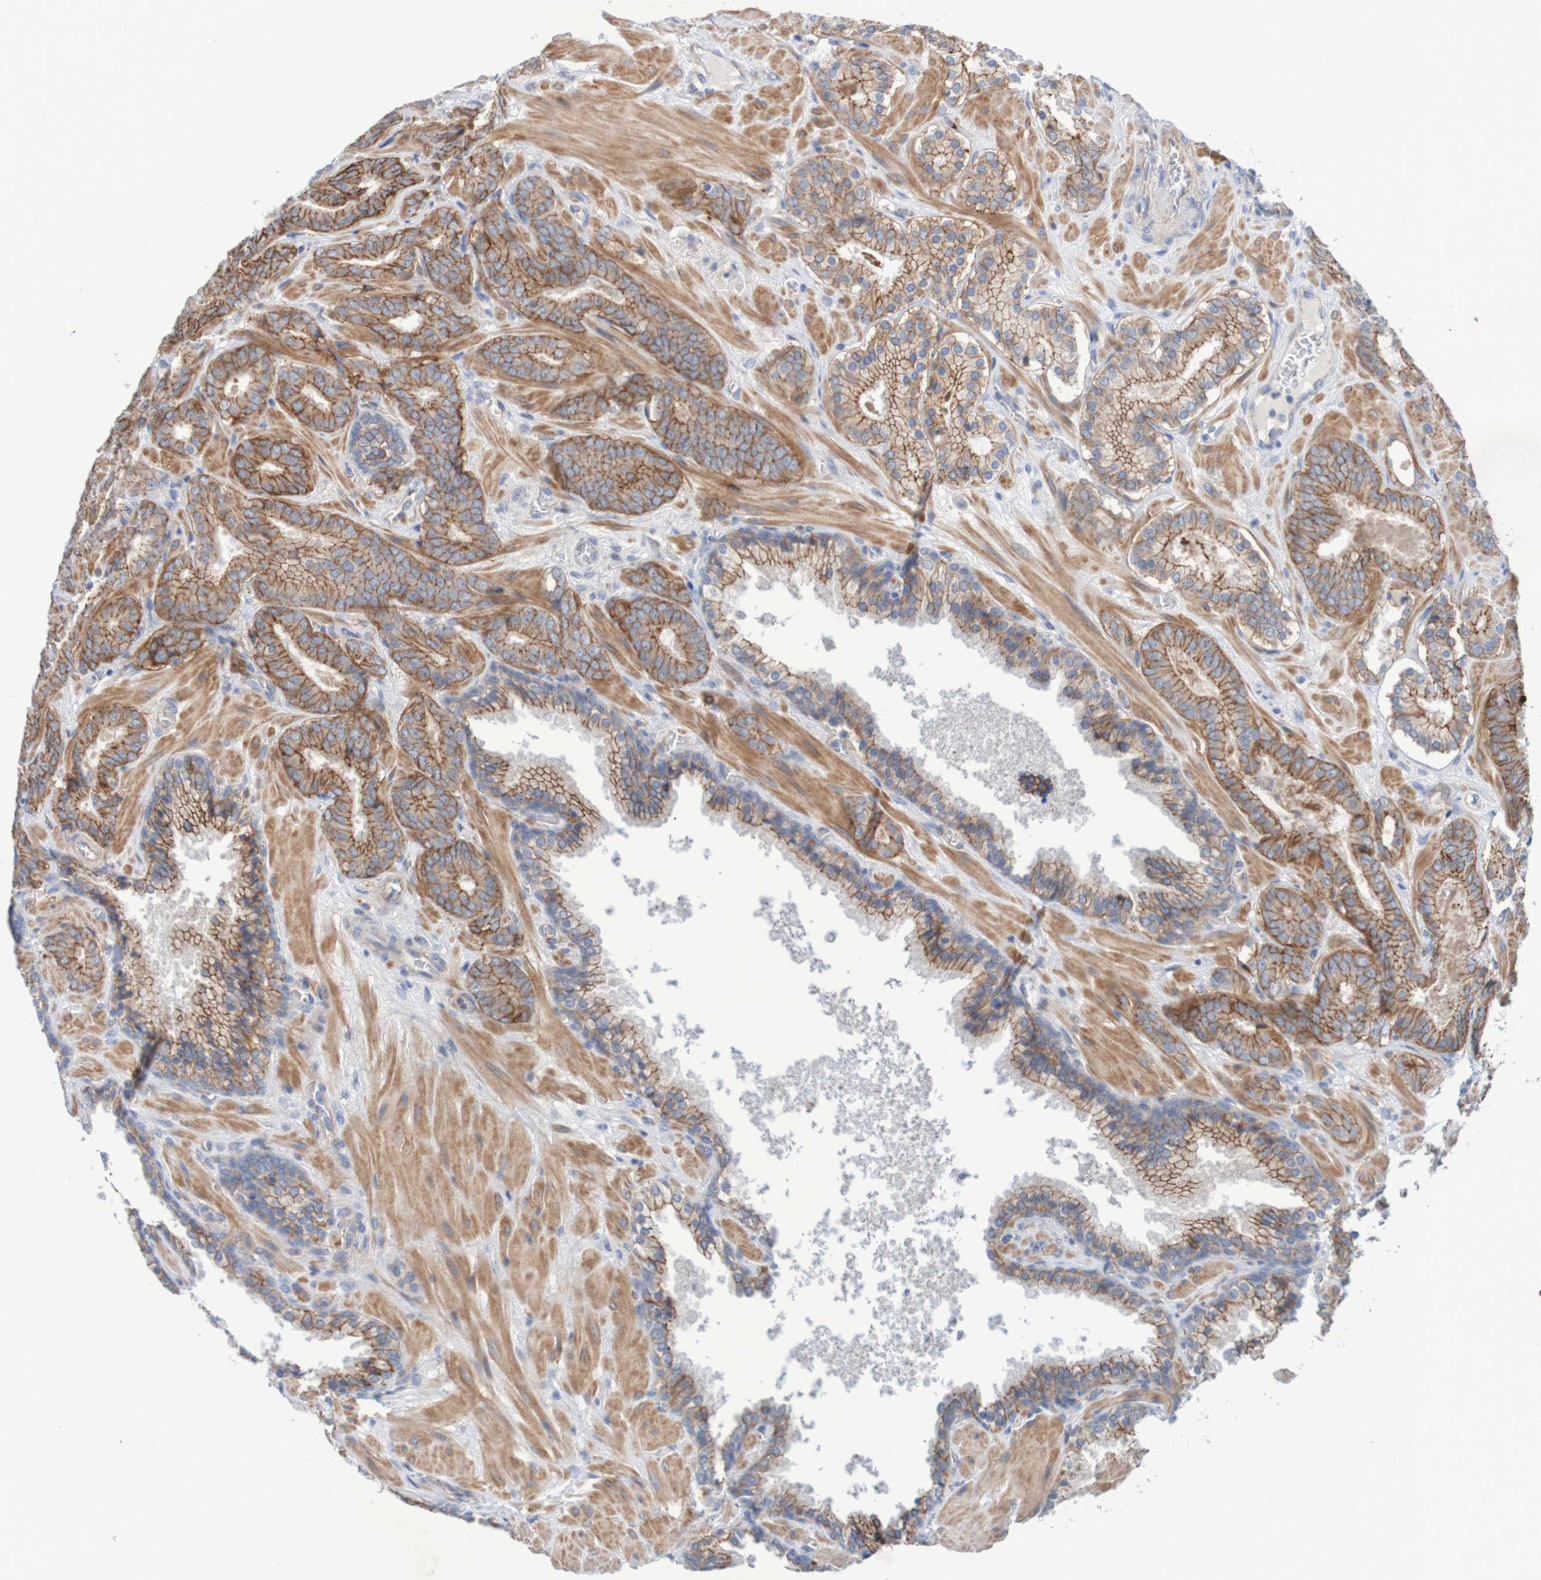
{"staining": {"intensity": "moderate", "quantity": ">75%", "location": "cytoplasmic/membranous"}, "tissue": "prostate cancer", "cell_type": "Tumor cells", "image_type": "cancer", "snomed": [{"axis": "morphology", "description": "Adenocarcinoma, Low grade"}, {"axis": "topography", "description": "Prostate"}], "caption": "Immunohistochemistry (IHC) photomicrograph of human prostate low-grade adenocarcinoma stained for a protein (brown), which displays medium levels of moderate cytoplasmic/membranous expression in approximately >75% of tumor cells.", "gene": "NECTIN2", "patient": {"sex": "male", "age": 63}}